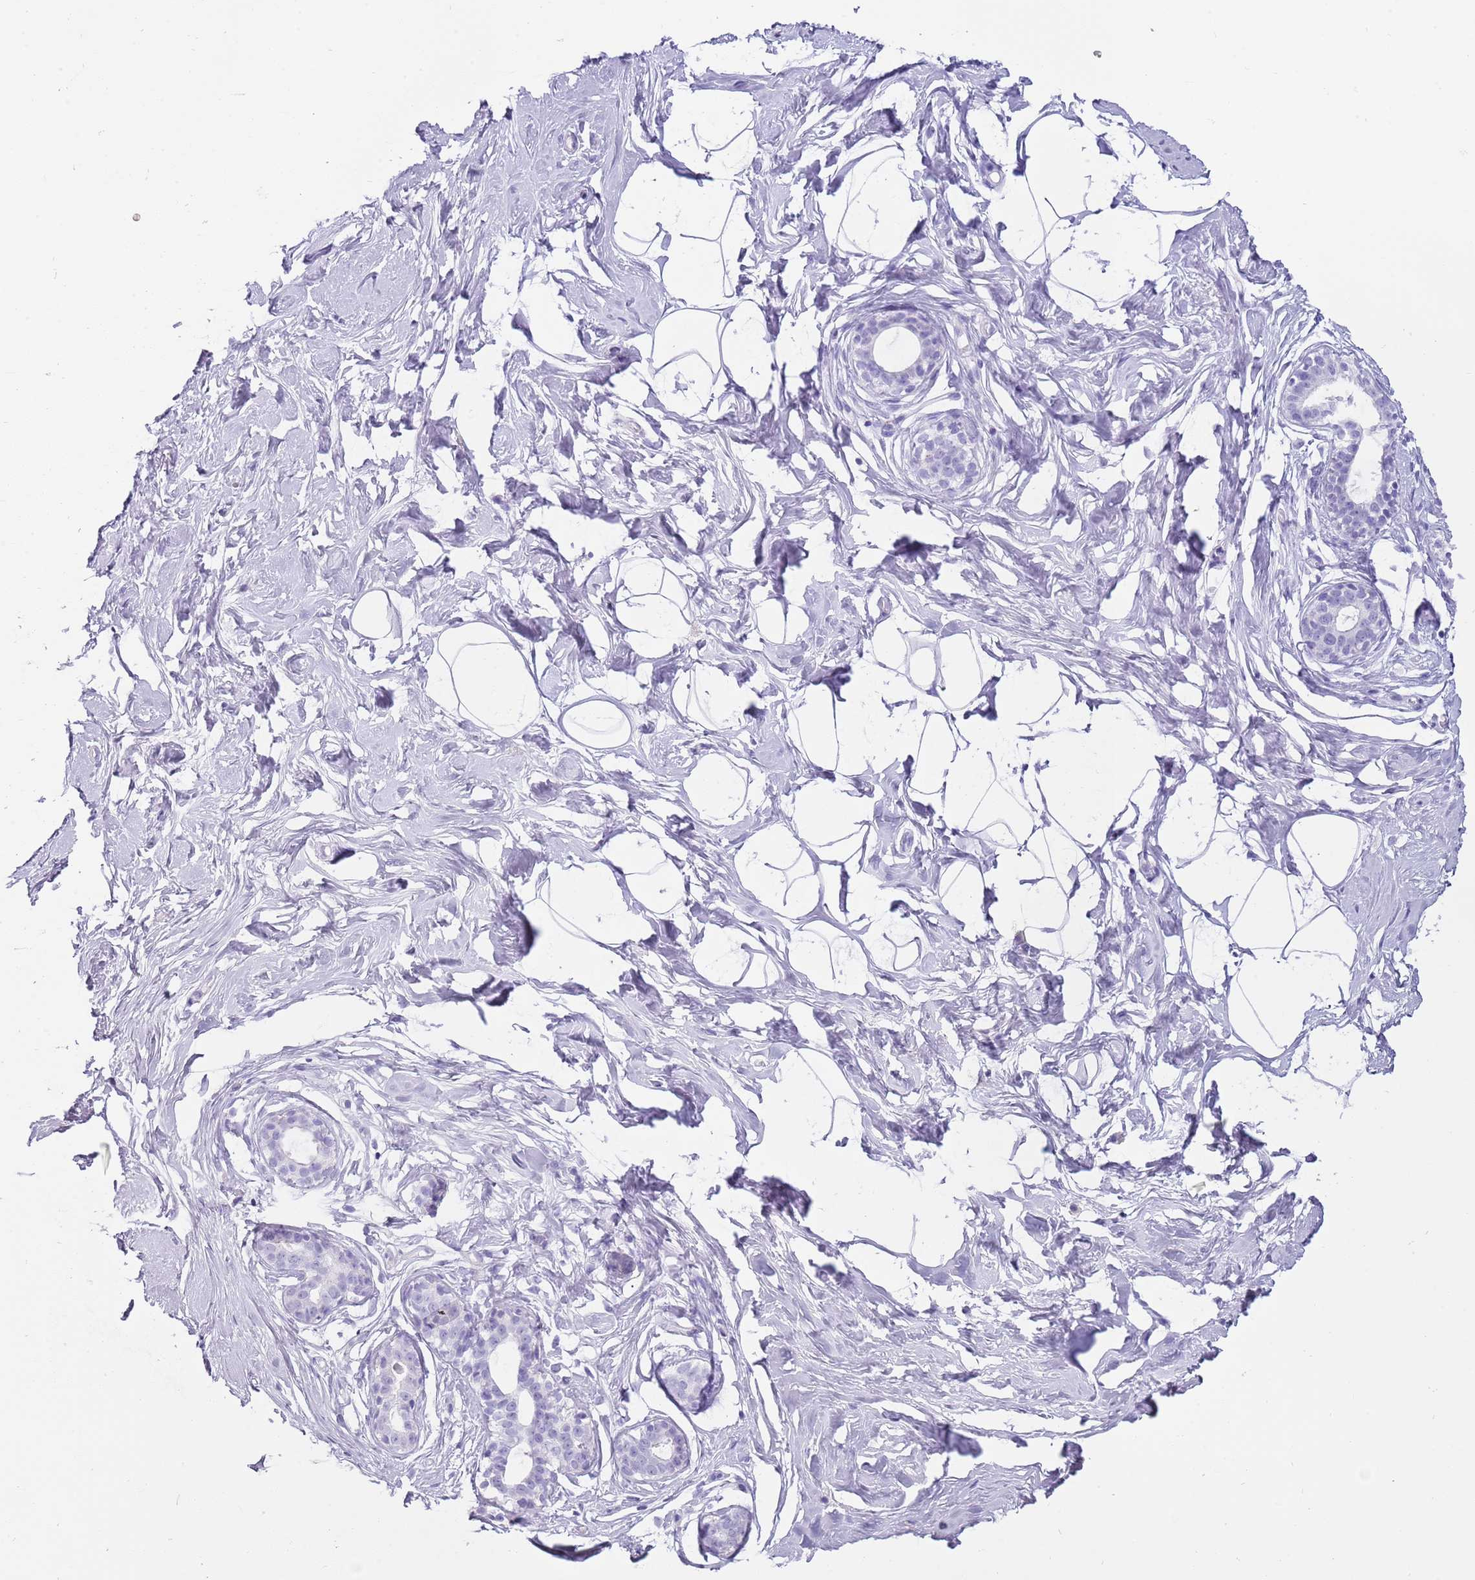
{"staining": {"intensity": "negative", "quantity": "none", "location": "none"}, "tissue": "breast", "cell_type": "Adipocytes", "image_type": "normal", "snomed": [{"axis": "morphology", "description": "Normal tissue, NOS"}, {"axis": "morphology", "description": "Adenoma, NOS"}, {"axis": "topography", "description": "Breast"}], "caption": "The immunohistochemistry (IHC) photomicrograph has no significant expression in adipocytes of breast. (Brightfield microscopy of DAB immunohistochemistry (IHC) at high magnification).", "gene": "ENSG00000271254", "patient": {"sex": "female", "age": 23}}